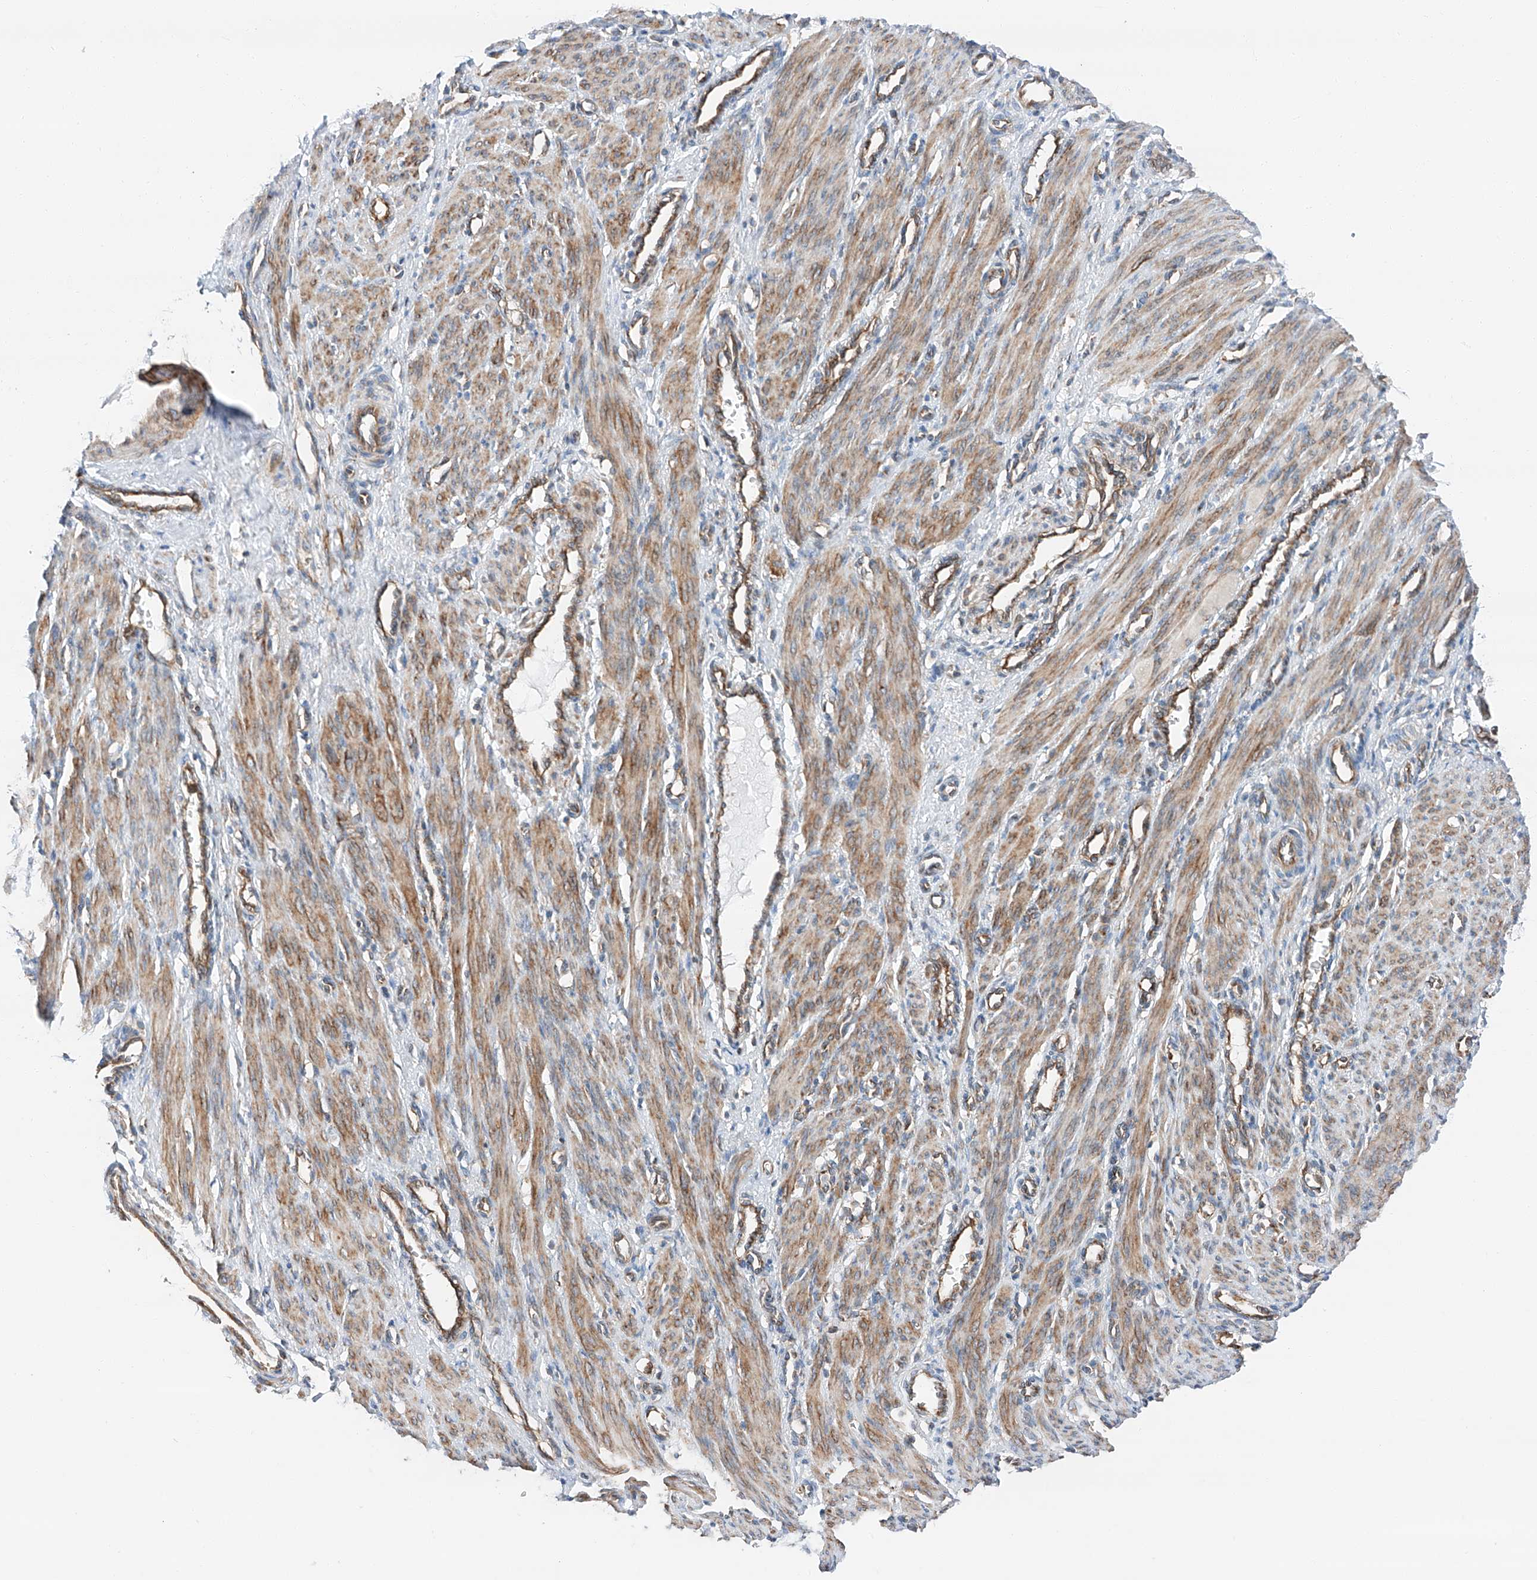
{"staining": {"intensity": "moderate", "quantity": ">75%", "location": "cytoplasmic/membranous"}, "tissue": "smooth muscle", "cell_type": "Smooth muscle cells", "image_type": "normal", "snomed": [{"axis": "morphology", "description": "Normal tissue, NOS"}, {"axis": "topography", "description": "Endometrium"}], "caption": "Immunohistochemical staining of benign smooth muscle exhibits moderate cytoplasmic/membranous protein positivity in approximately >75% of smooth muscle cells. (IHC, brightfield microscopy, high magnification).", "gene": "ZC3H15", "patient": {"sex": "female", "age": 33}}